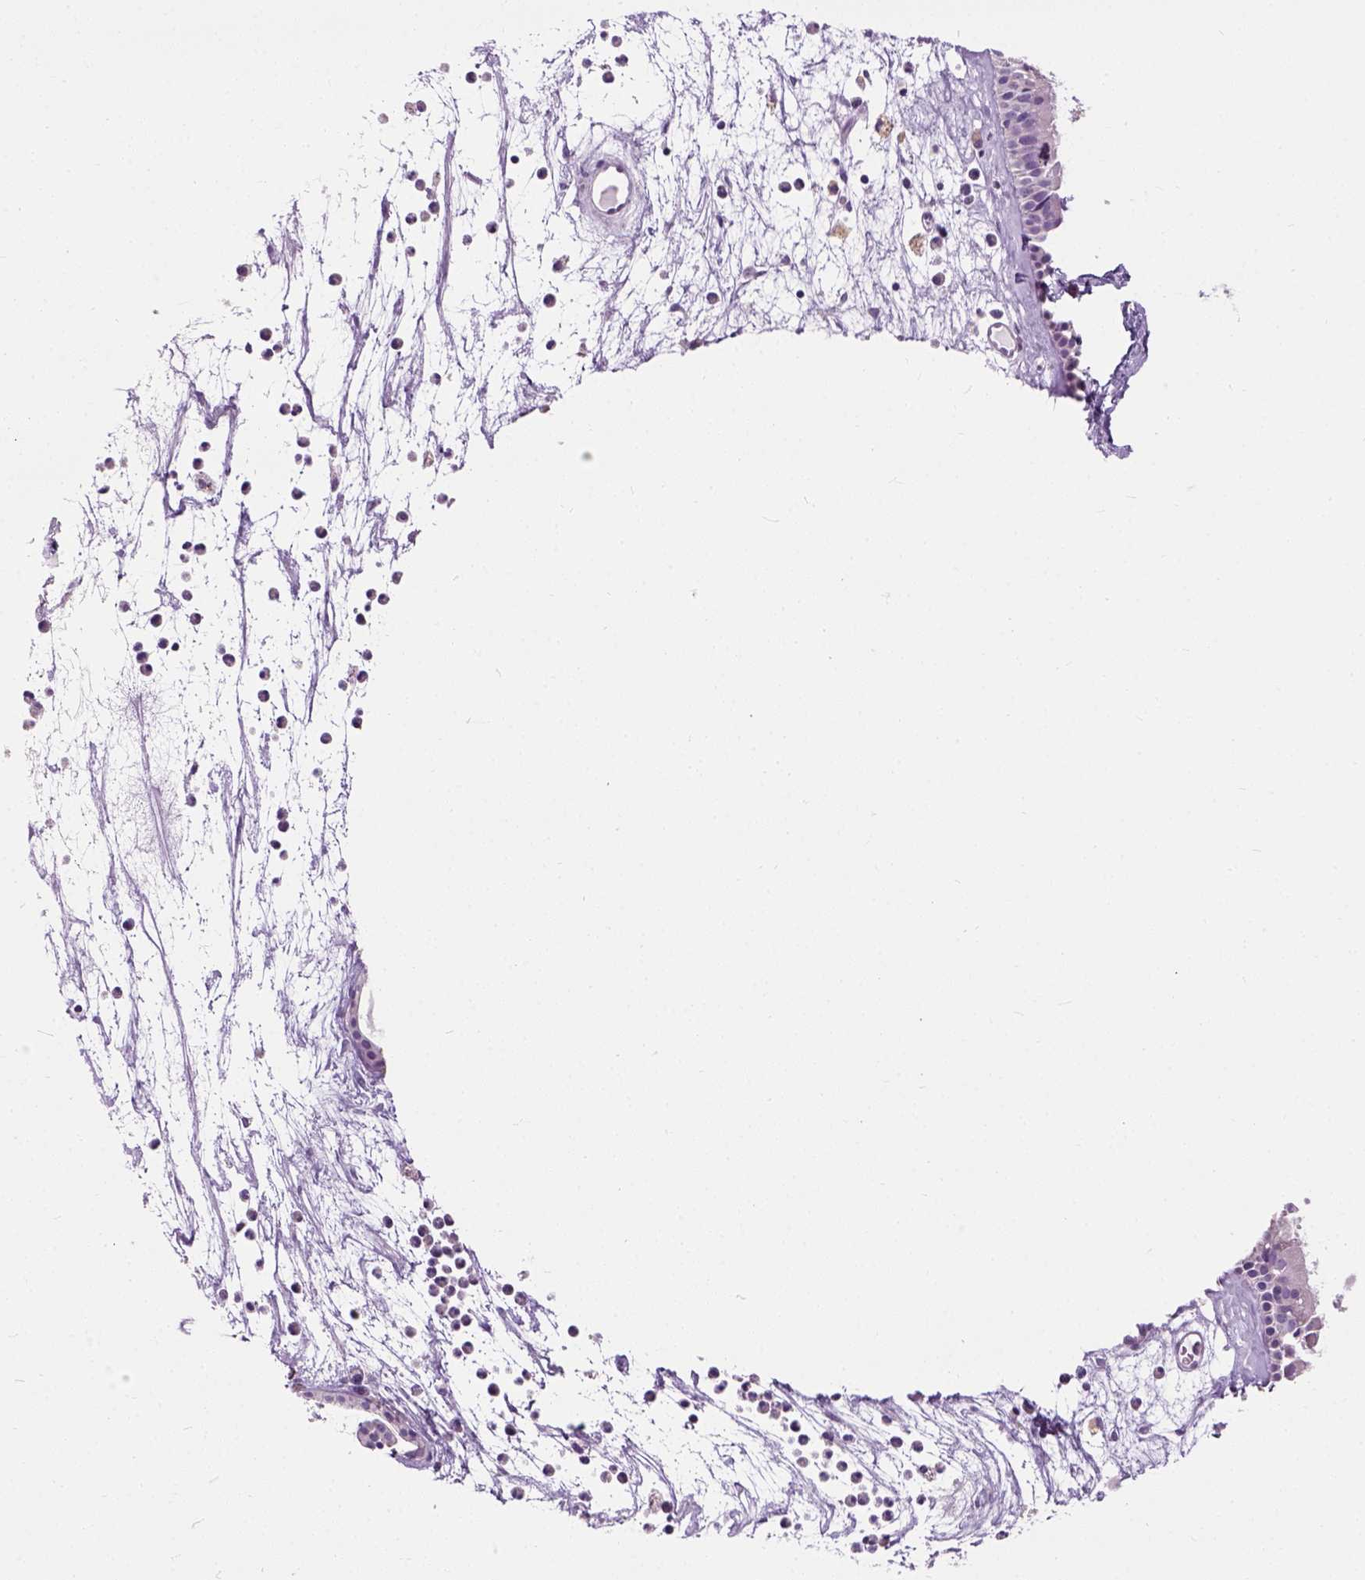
{"staining": {"intensity": "negative", "quantity": "none", "location": "none"}, "tissue": "nasopharynx", "cell_type": "Respiratory epithelial cells", "image_type": "normal", "snomed": [{"axis": "morphology", "description": "Normal tissue, NOS"}, {"axis": "topography", "description": "Nasopharynx"}], "caption": "Nasopharynx was stained to show a protein in brown. There is no significant positivity in respiratory epithelial cells. The staining is performed using DAB brown chromogen with nuclei counter-stained in using hematoxylin.", "gene": "TRIM72", "patient": {"sex": "female", "age": 52}}